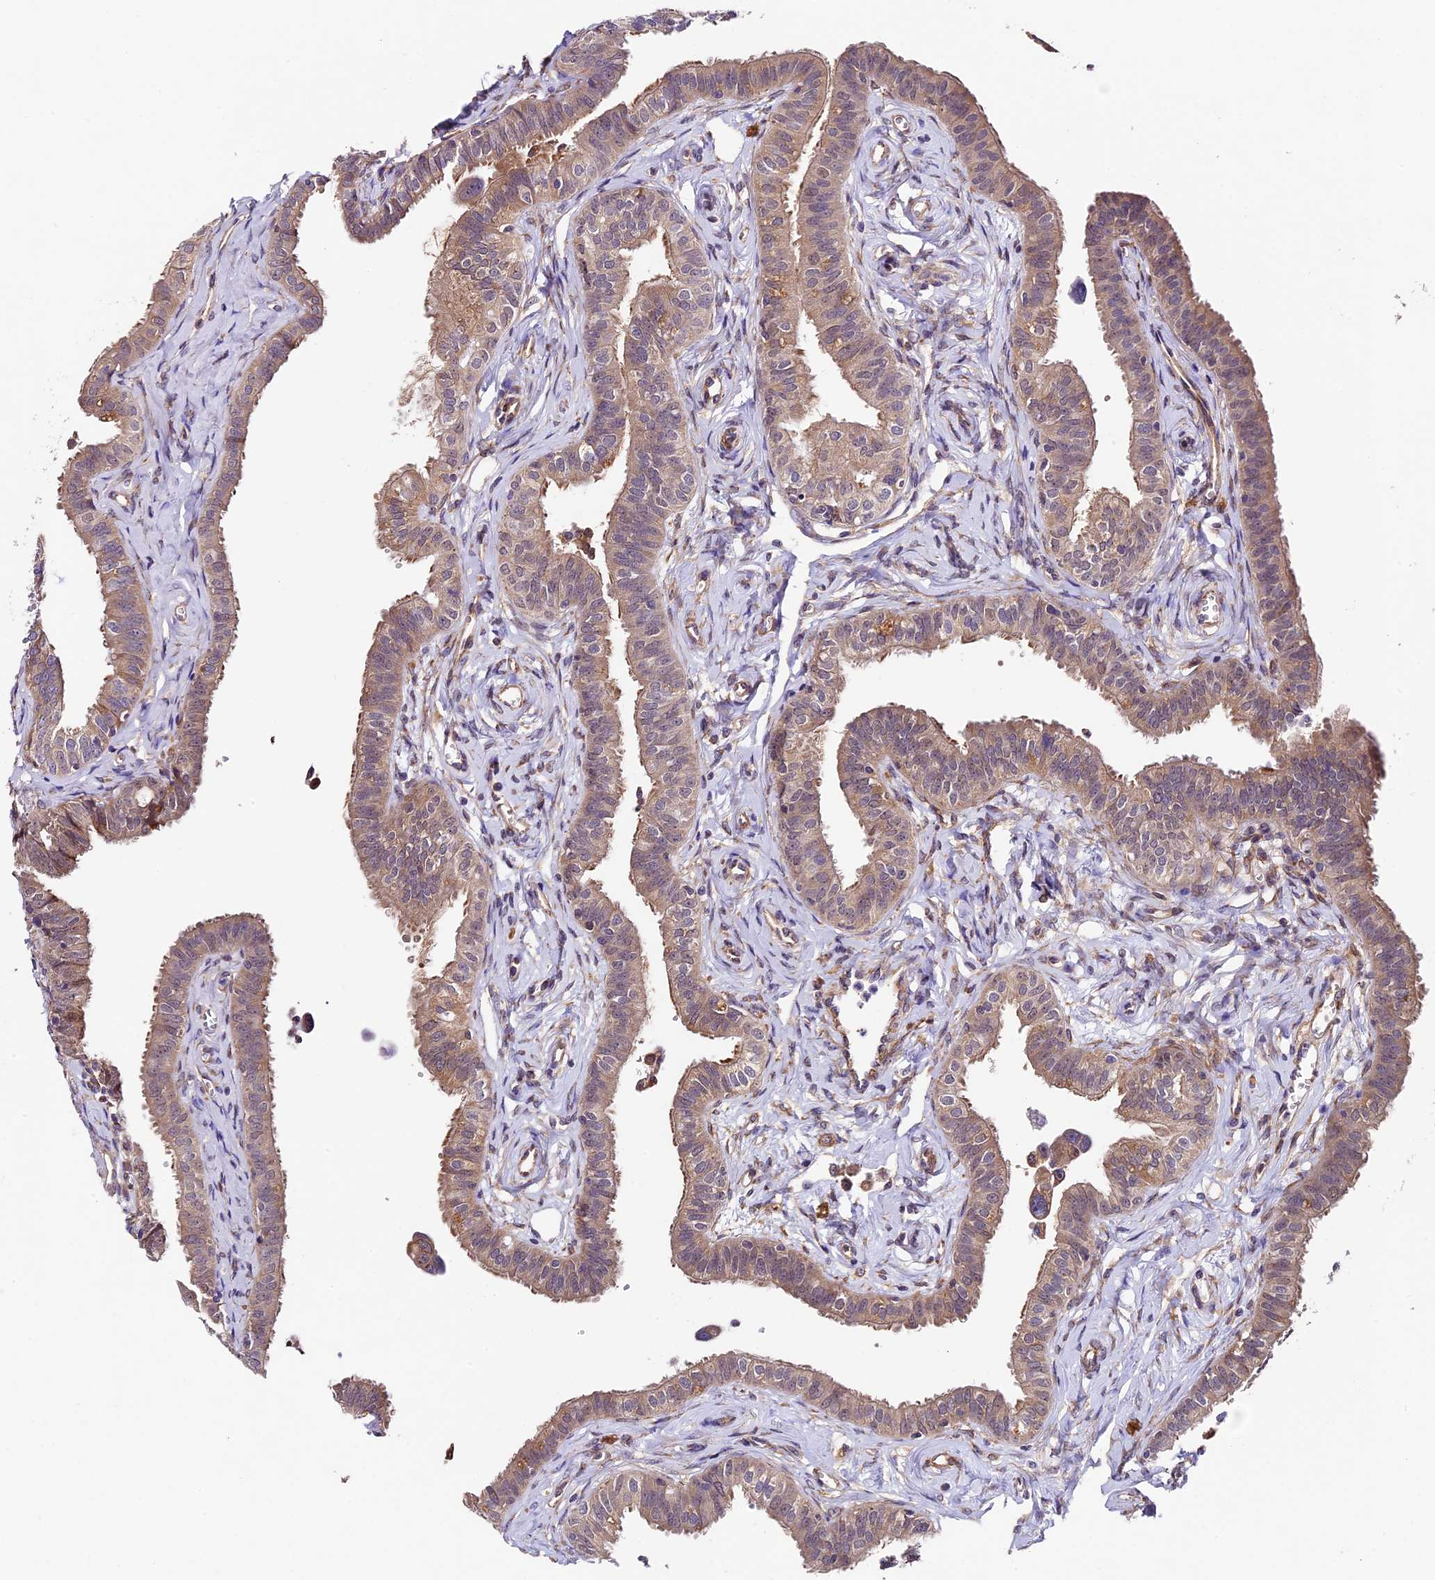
{"staining": {"intensity": "weak", "quantity": "25%-75%", "location": "cytoplasmic/membranous"}, "tissue": "fallopian tube", "cell_type": "Glandular cells", "image_type": "normal", "snomed": [{"axis": "morphology", "description": "Normal tissue, NOS"}, {"axis": "morphology", "description": "Carcinoma, NOS"}, {"axis": "topography", "description": "Fallopian tube"}, {"axis": "topography", "description": "Ovary"}], "caption": "A brown stain highlights weak cytoplasmic/membranous staining of a protein in glandular cells of benign human fallopian tube. (DAB (3,3'-diaminobenzidine) IHC with brightfield microscopy, high magnification).", "gene": "LSM7", "patient": {"sex": "female", "age": 59}}